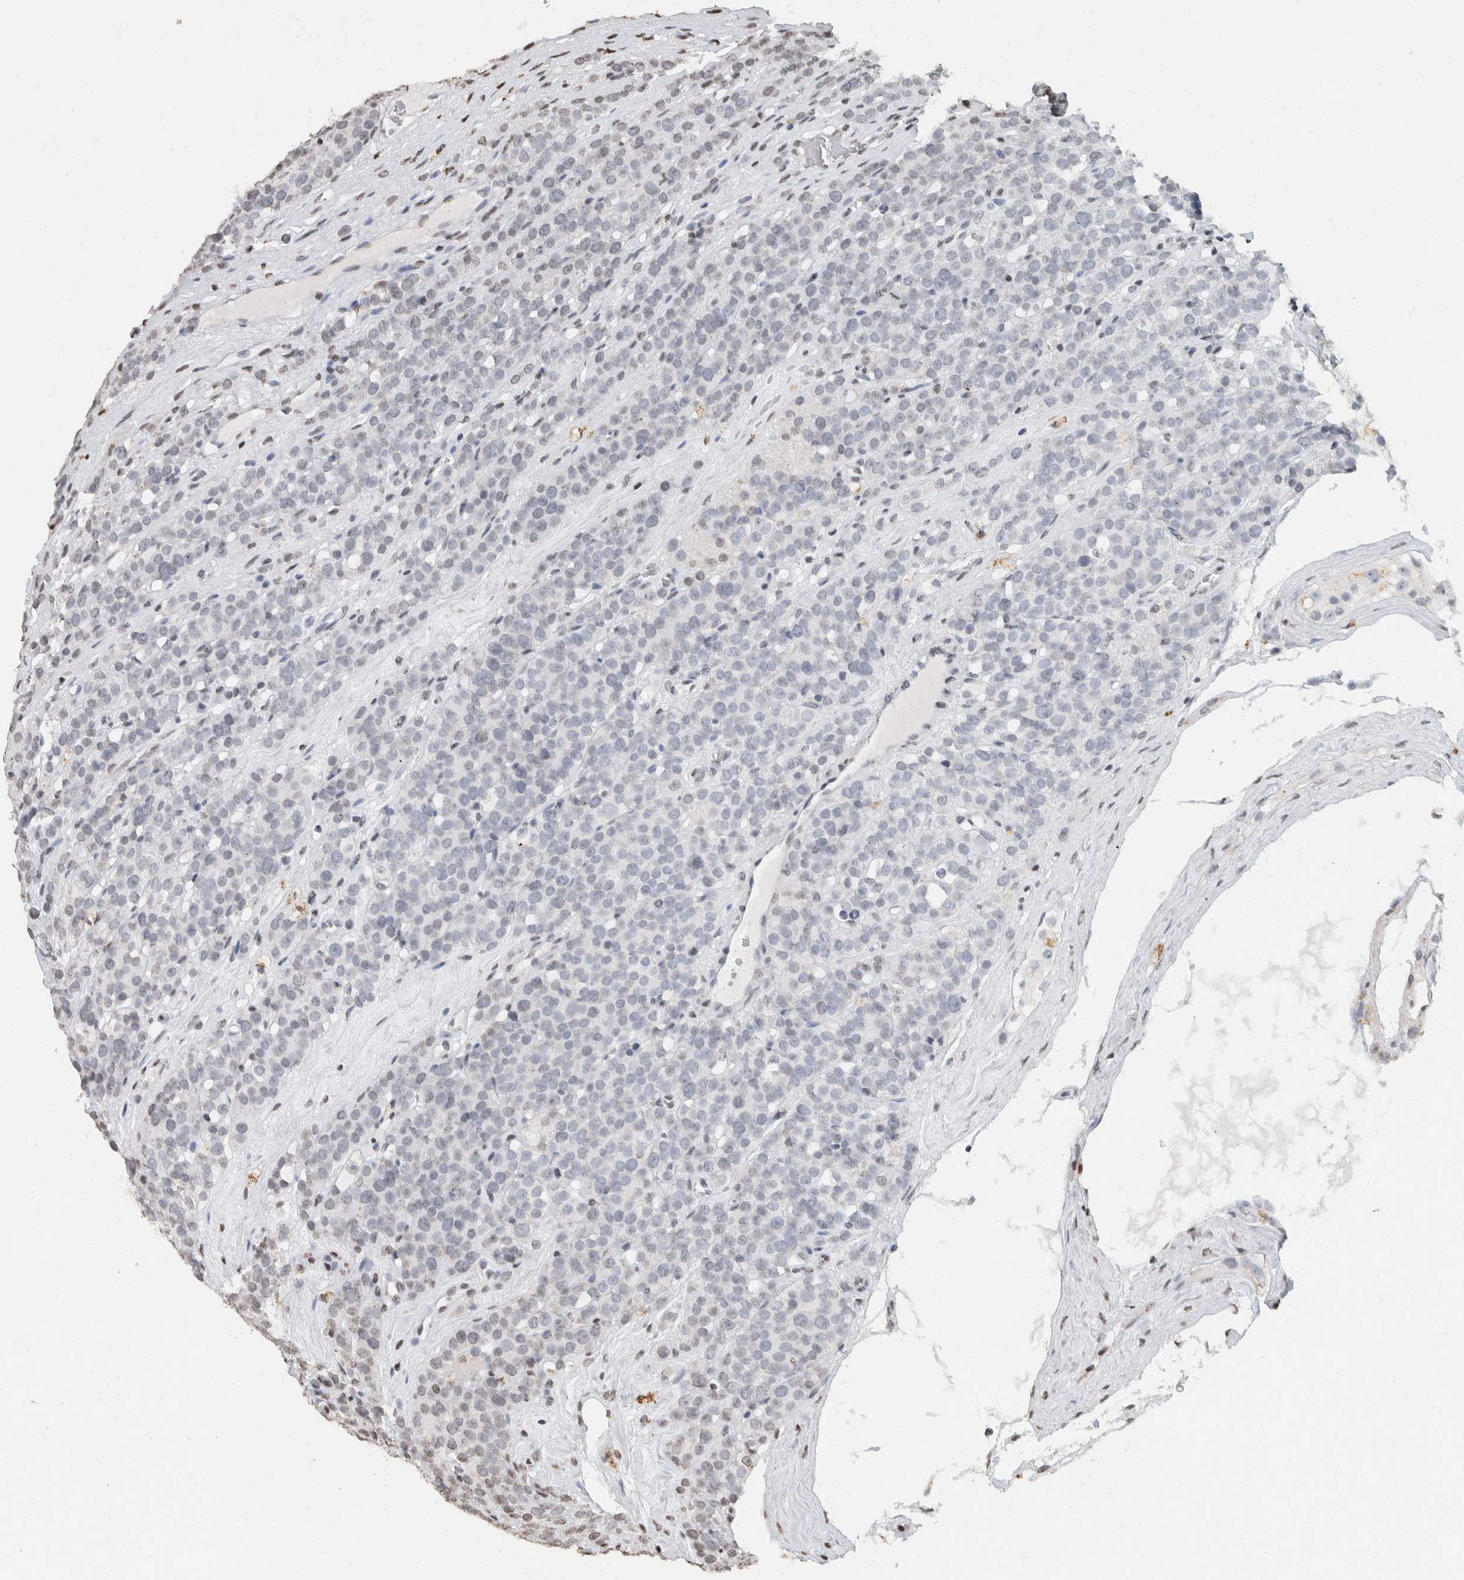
{"staining": {"intensity": "negative", "quantity": "none", "location": "none"}, "tissue": "testis cancer", "cell_type": "Tumor cells", "image_type": "cancer", "snomed": [{"axis": "morphology", "description": "Seminoma, NOS"}, {"axis": "topography", "description": "Testis"}], "caption": "Histopathology image shows no protein expression in tumor cells of testis cancer (seminoma) tissue.", "gene": "CNTN1", "patient": {"sex": "male", "age": 71}}